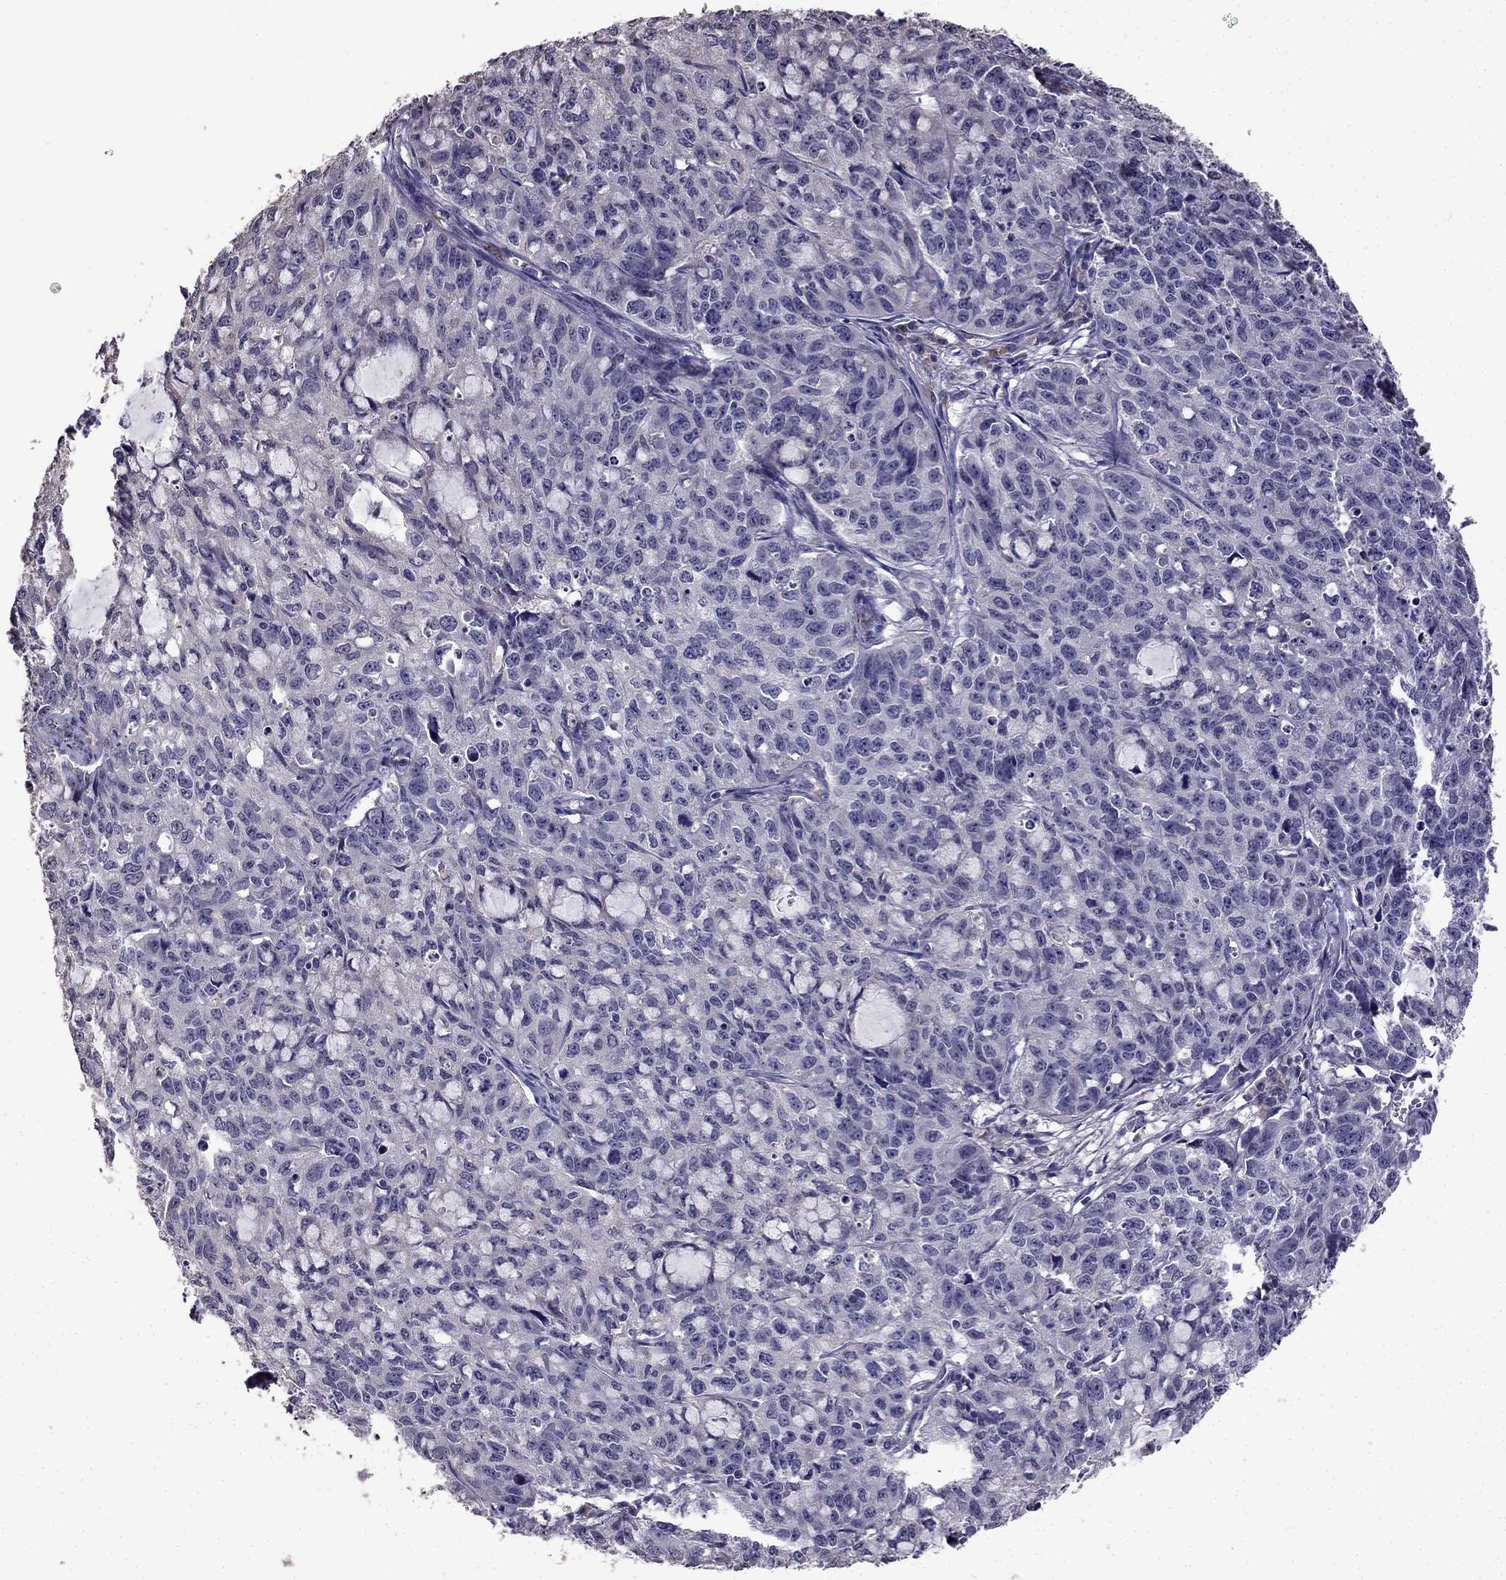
{"staining": {"intensity": "negative", "quantity": "none", "location": "none"}, "tissue": "cervical cancer", "cell_type": "Tumor cells", "image_type": "cancer", "snomed": [{"axis": "morphology", "description": "Squamous cell carcinoma, NOS"}, {"axis": "topography", "description": "Cervix"}], "caption": "This image is of cervical cancer (squamous cell carcinoma) stained with immunohistochemistry to label a protein in brown with the nuclei are counter-stained blue. There is no positivity in tumor cells.", "gene": "CDH9", "patient": {"sex": "female", "age": 28}}